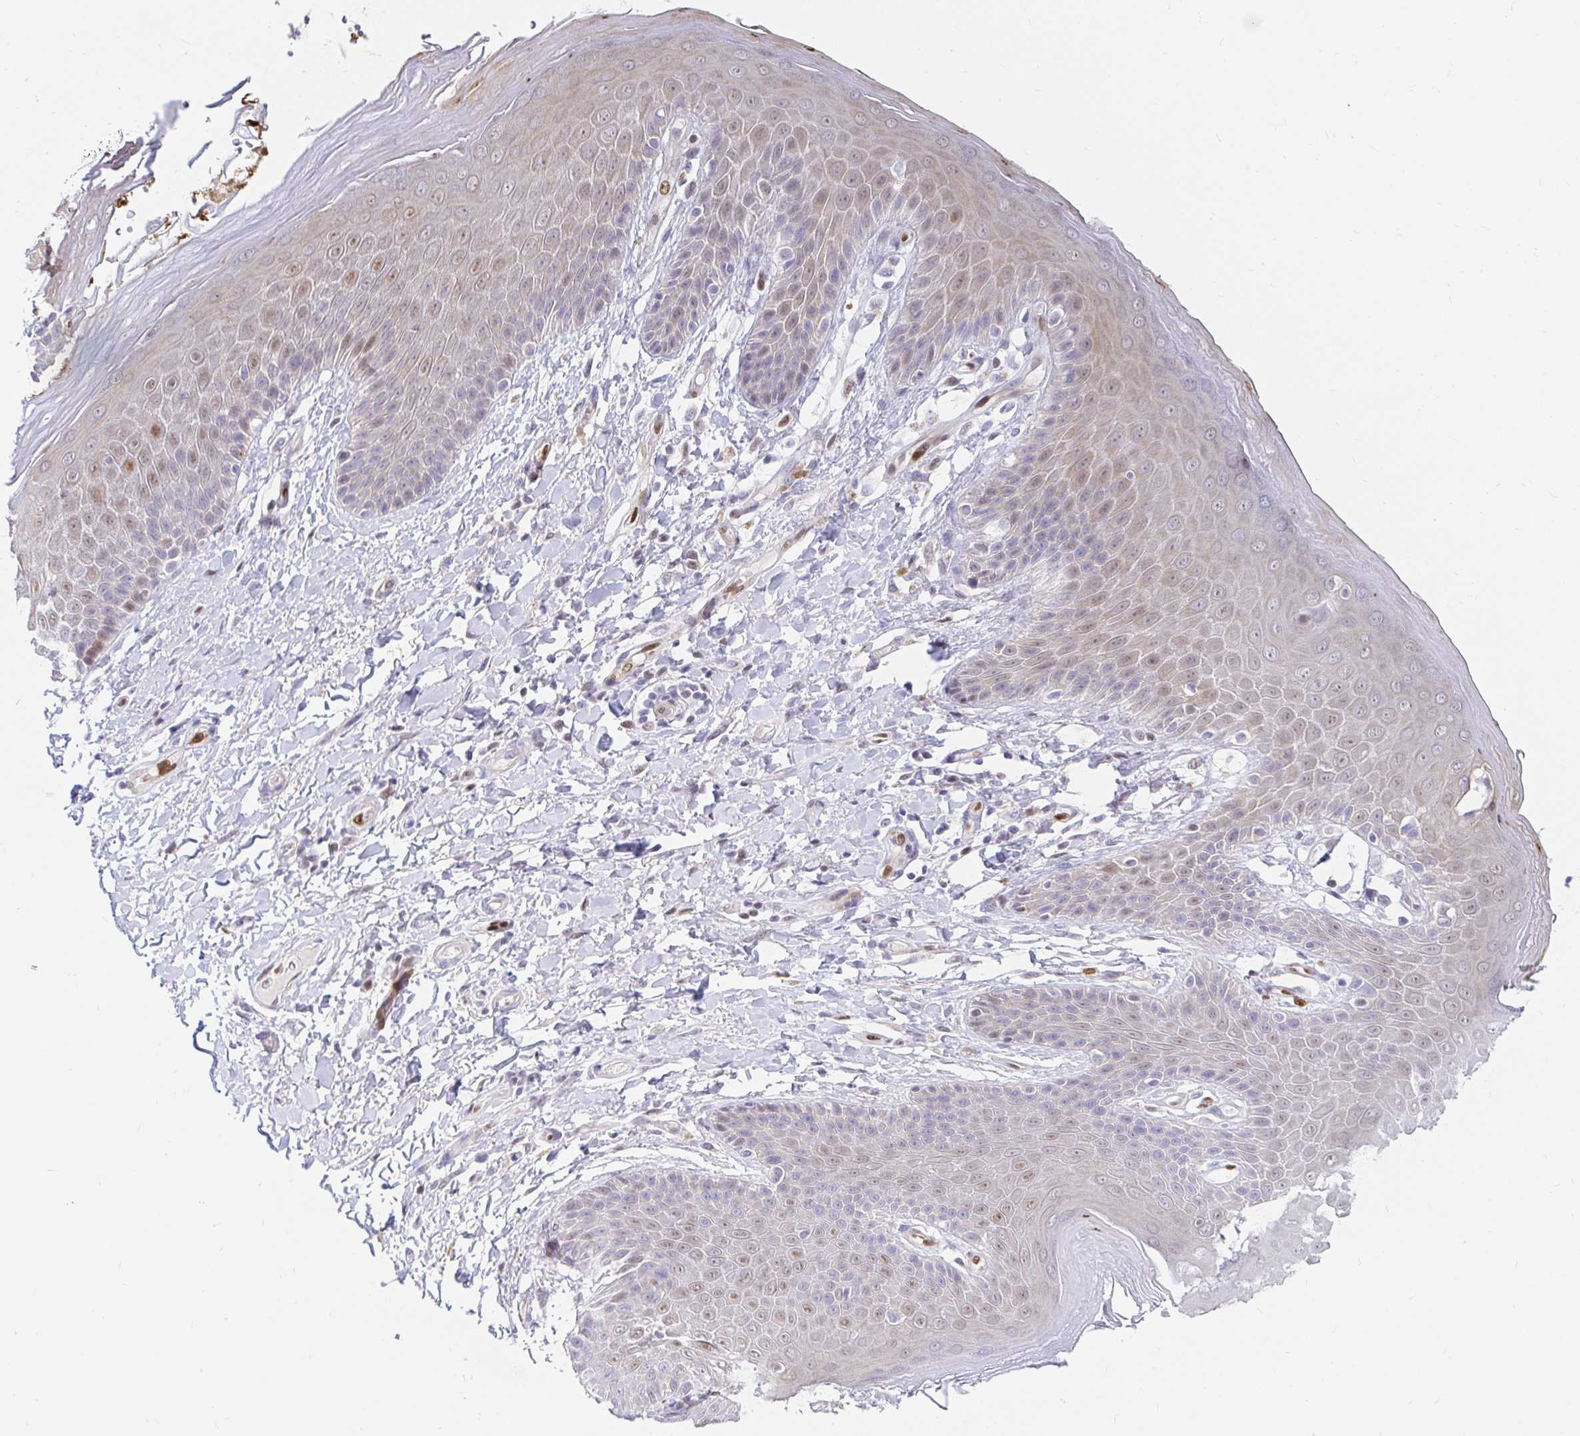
{"staining": {"intensity": "weak", "quantity": "25%-75%", "location": "nuclear"}, "tissue": "skin", "cell_type": "Epidermal cells", "image_type": "normal", "snomed": [{"axis": "morphology", "description": "Normal tissue, NOS"}, {"axis": "topography", "description": "Anal"}, {"axis": "topography", "description": "Peripheral nerve tissue"}], "caption": "IHC (DAB) staining of normal skin displays weak nuclear protein positivity in about 25%-75% of epidermal cells. The staining is performed using DAB (3,3'-diaminobenzidine) brown chromogen to label protein expression. The nuclei are counter-stained blue using hematoxylin.", "gene": "HINFP", "patient": {"sex": "male", "age": 51}}